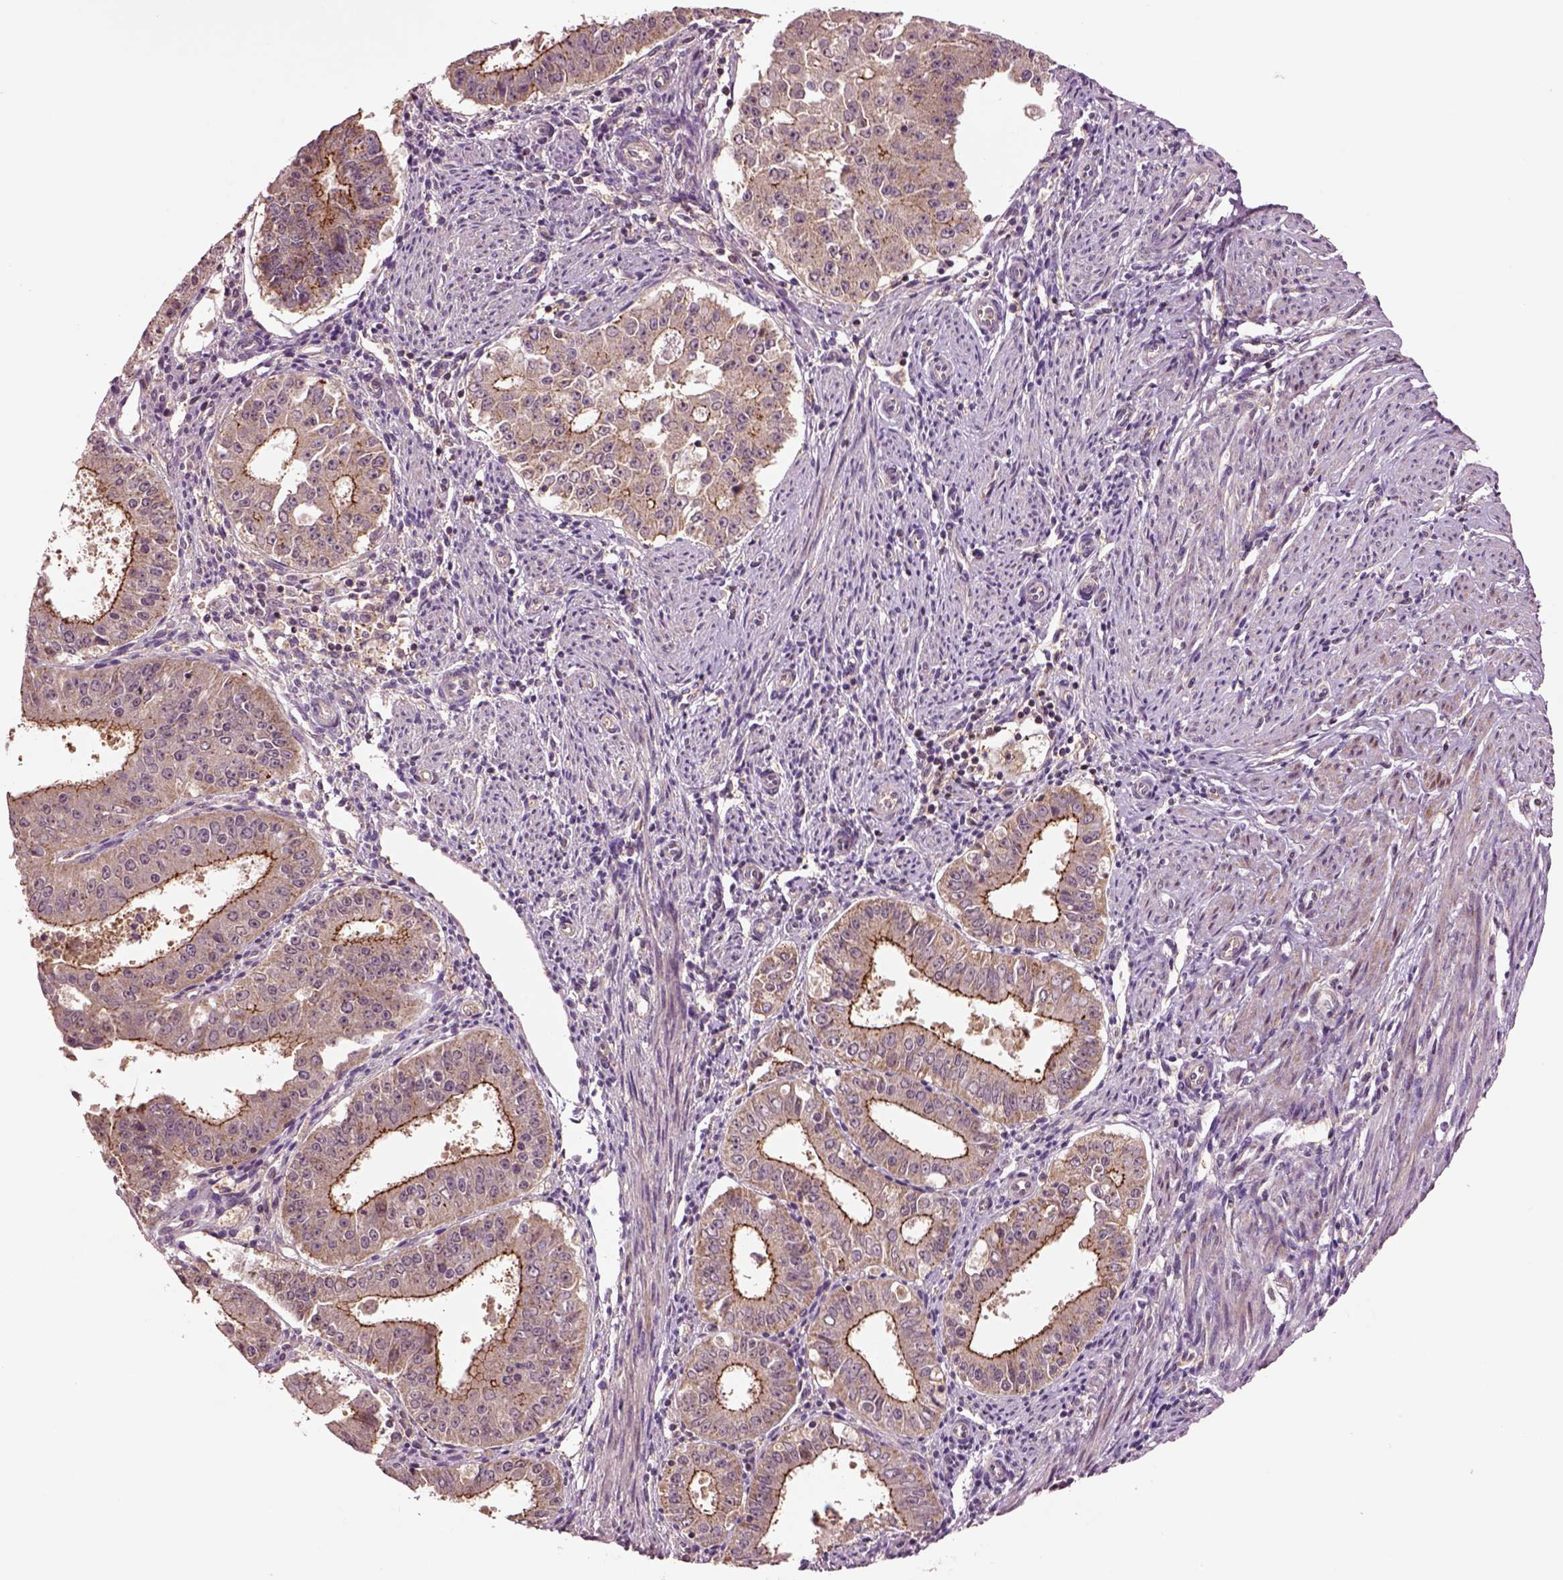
{"staining": {"intensity": "moderate", "quantity": ">75%", "location": "cytoplasmic/membranous"}, "tissue": "ovarian cancer", "cell_type": "Tumor cells", "image_type": "cancer", "snomed": [{"axis": "morphology", "description": "Carcinoma, endometroid"}, {"axis": "topography", "description": "Ovary"}], "caption": "Endometroid carcinoma (ovarian) stained for a protein exhibits moderate cytoplasmic/membranous positivity in tumor cells.", "gene": "MTHFS", "patient": {"sex": "female", "age": 42}}